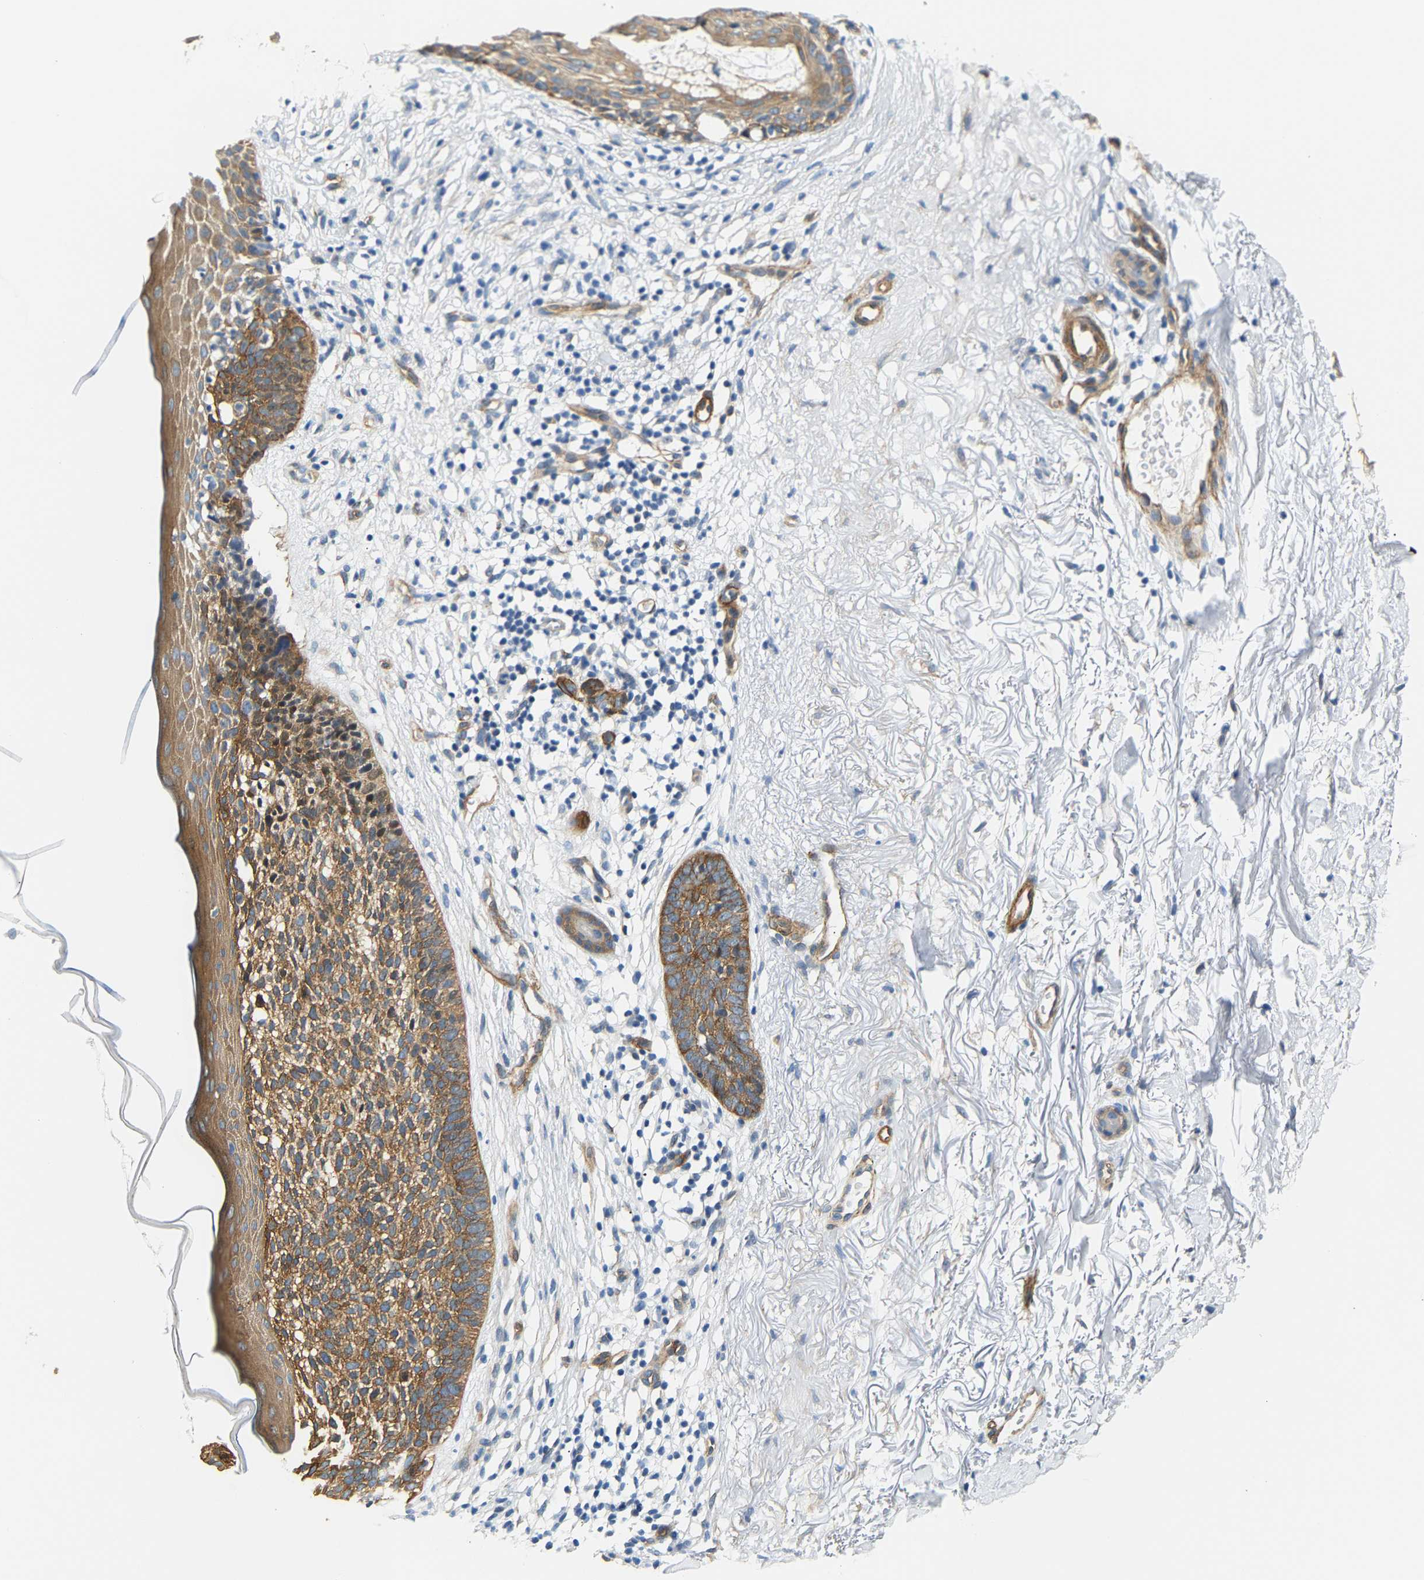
{"staining": {"intensity": "moderate", "quantity": ">75%", "location": "cytoplasmic/membranous"}, "tissue": "skin cancer", "cell_type": "Tumor cells", "image_type": "cancer", "snomed": [{"axis": "morphology", "description": "Basal cell carcinoma"}, {"axis": "topography", "description": "Skin"}], "caption": "Immunohistochemical staining of human skin cancer shows medium levels of moderate cytoplasmic/membranous protein staining in about >75% of tumor cells.", "gene": "PAWR", "patient": {"sex": "female", "age": 70}}